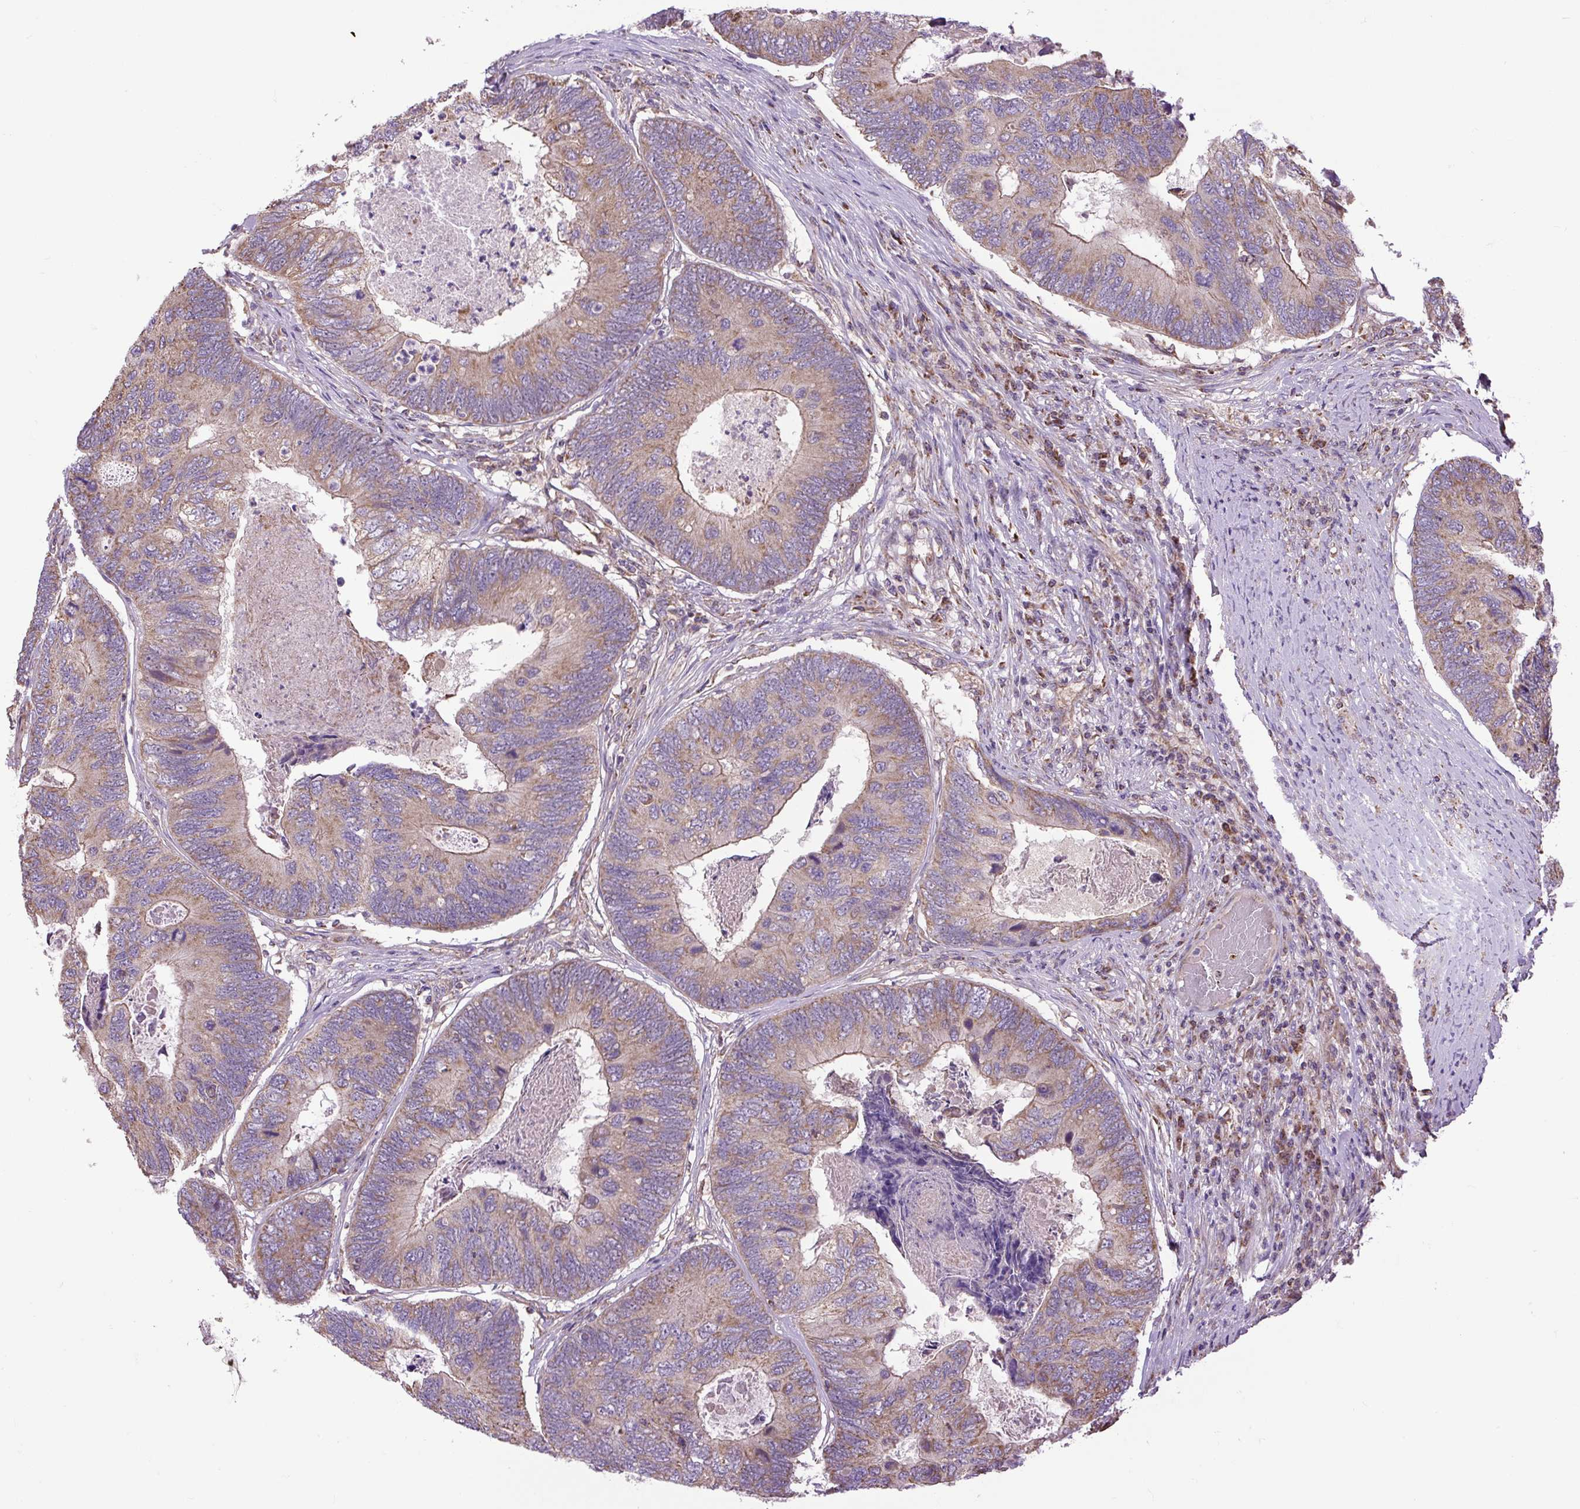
{"staining": {"intensity": "weak", "quantity": "25%-75%", "location": "cytoplasmic/membranous"}, "tissue": "colorectal cancer", "cell_type": "Tumor cells", "image_type": "cancer", "snomed": [{"axis": "morphology", "description": "Adenocarcinoma, NOS"}, {"axis": "topography", "description": "Colon"}], "caption": "Immunohistochemical staining of human colorectal cancer reveals low levels of weak cytoplasmic/membranous positivity in about 25%-75% of tumor cells. The protein is shown in brown color, while the nuclei are stained blue.", "gene": "PLCG1", "patient": {"sex": "female", "age": 67}}